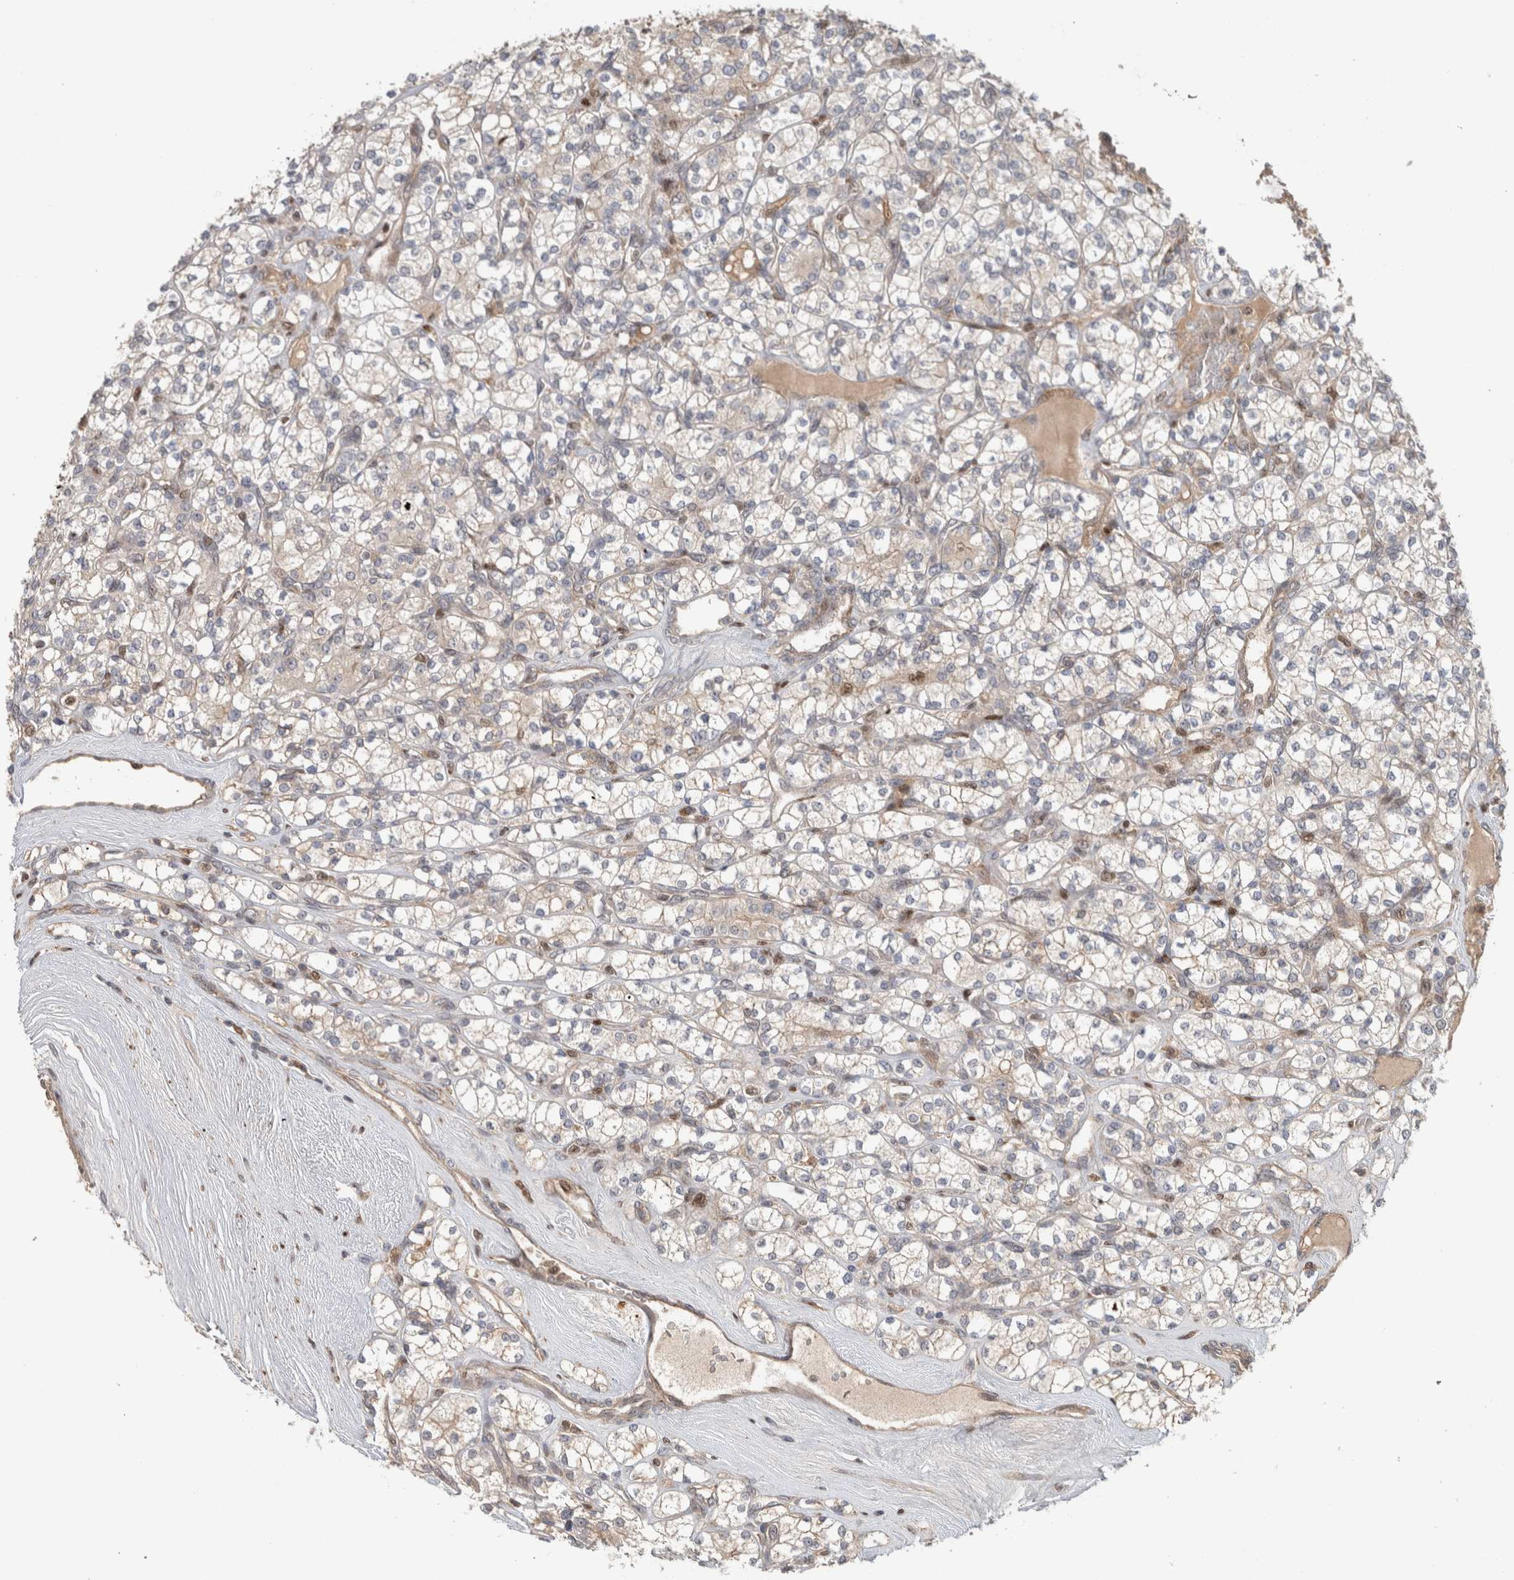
{"staining": {"intensity": "weak", "quantity": "<25%", "location": "cytoplasmic/membranous"}, "tissue": "renal cancer", "cell_type": "Tumor cells", "image_type": "cancer", "snomed": [{"axis": "morphology", "description": "Adenocarcinoma, NOS"}, {"axis": "topography", "description": "Kidney"}], "caption": "There is no significant staining in tumor cells of adenocarcinoma (renal).", "gene": "INSRR", "patient": {"sex": "male", "age": 77}}